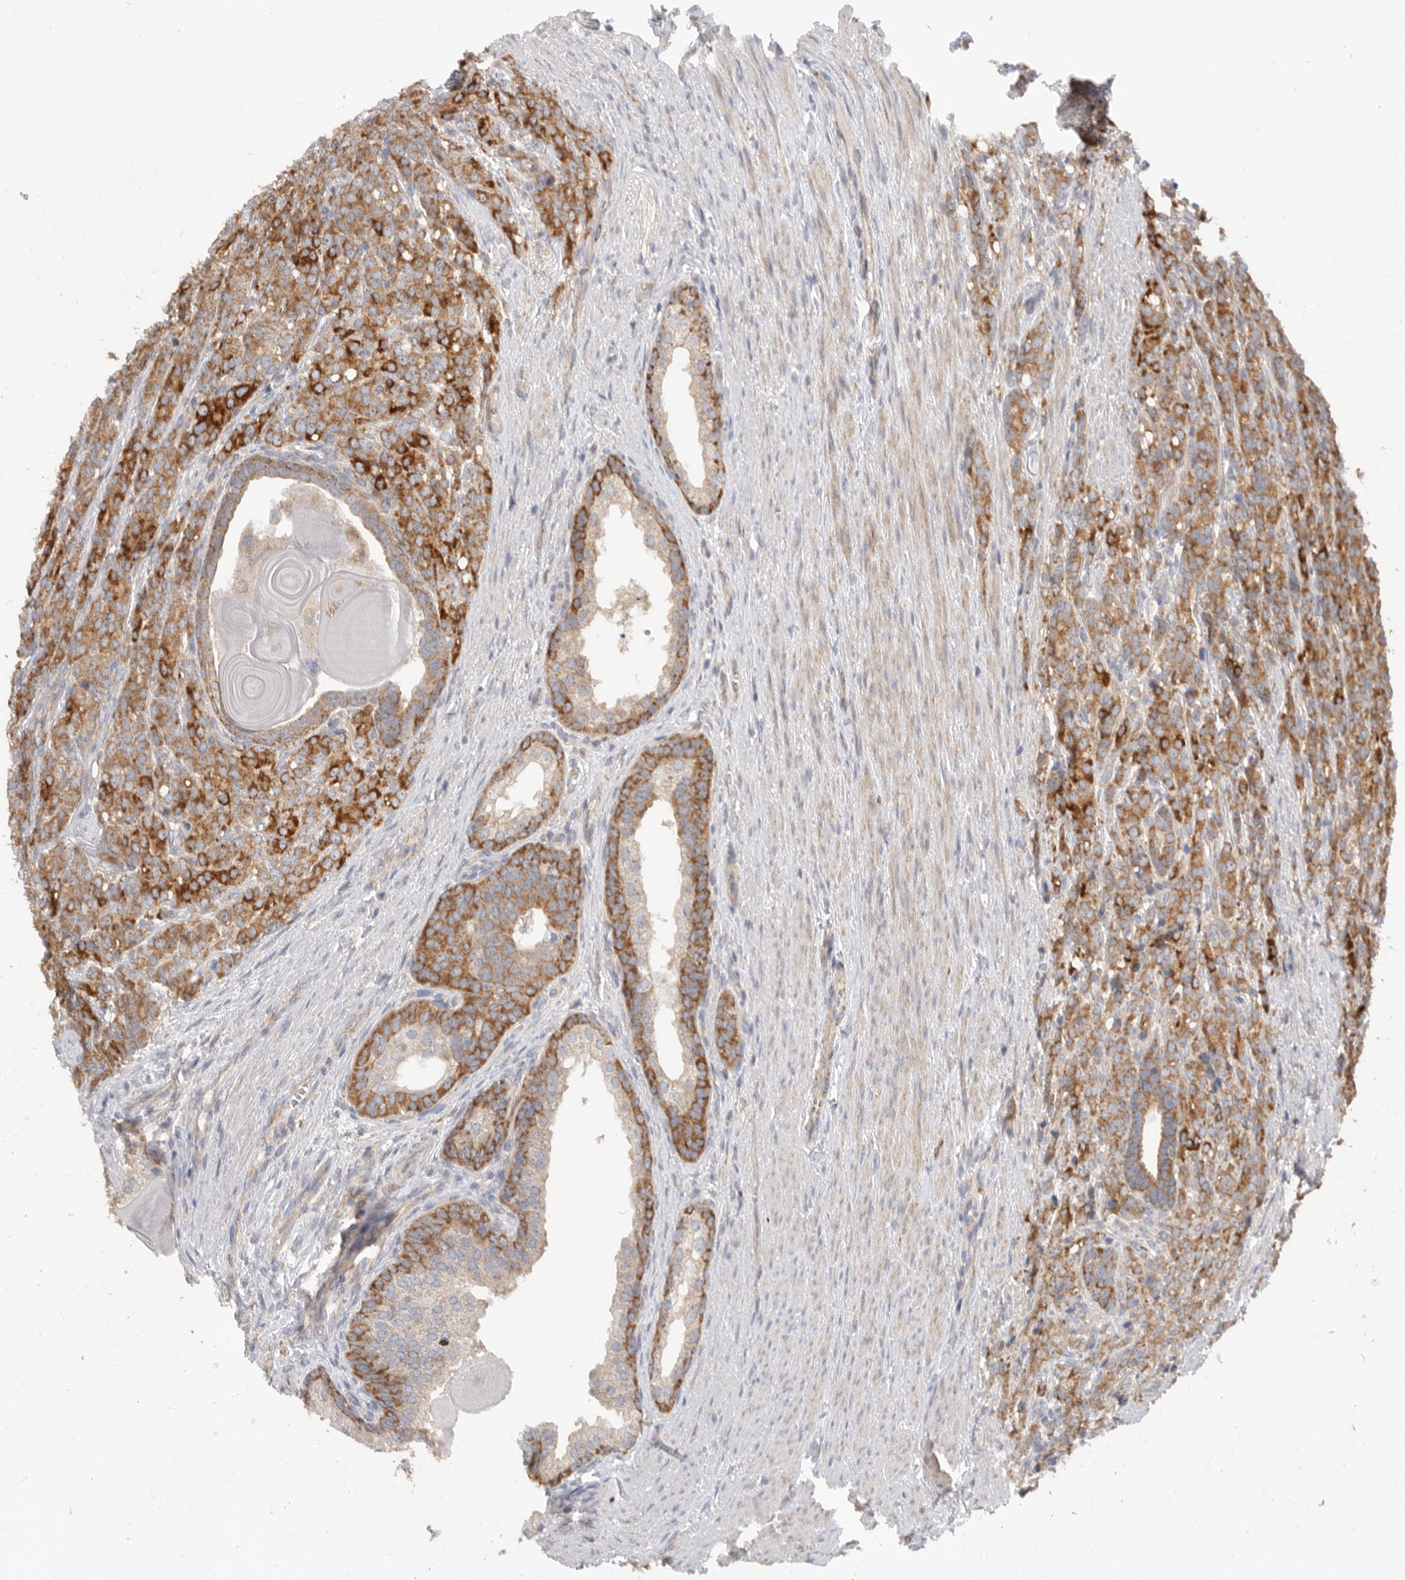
{"staining": {"intensity": "strong", "quantity": ">75%", "location": "cytoplasmic/membranous"}, "tissue": "prostate cancer", "cell_type": "Tumor cells", "image_type": "cancer", "snomed": [{"axis": "morphology", "description": "Adenocarcinoma, High grade"}, {"axis": "topography", "description": "Prostate"}], "caption": "Protein staining of prostate cancer (adenocarcinoma (high-grade)) tissue displays strong cytoplasmic/membranous positivity in about >75% of tumor cells.", "gene": "MTFR1L", "patient": {"sex": "male", "age": 62}}